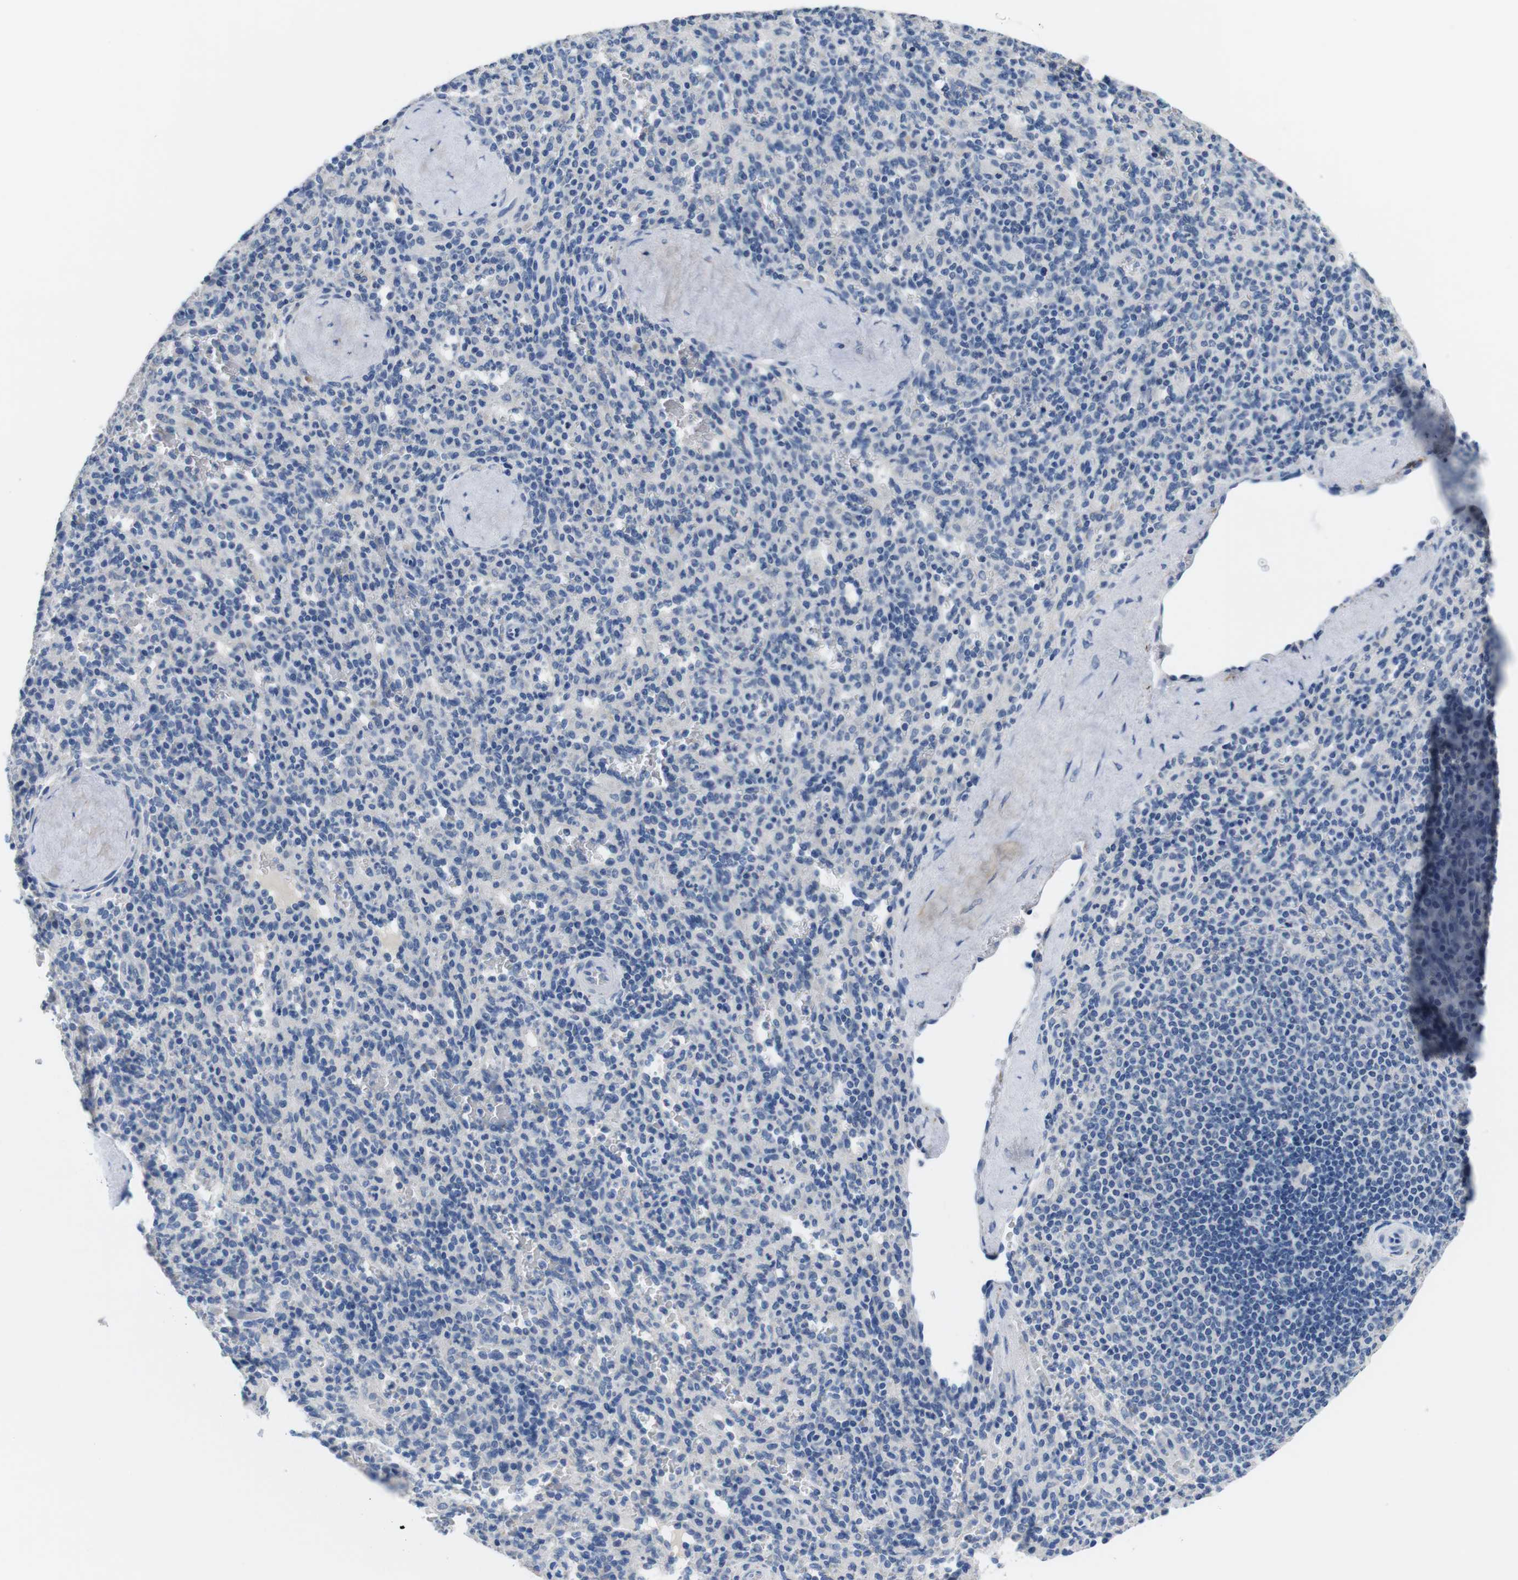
{"staining": {"intensity": "negative", "quantity": "none", "location": "none"}, "tissue": "spleen", "cell_type": "Cells in red pulp", "image_type": "normal", "snomed": [{"axis": "morphology", "description": "Normal tissue, NOS"}, {"axis": "topography", "description": "Spleen"}], "caption": "DAB immunohistochemical staining of normal human spleen reveals no significant positivity in cells in red pulp.", "gene": "MAP6", "patient": {"sex": "male", "age": 36}}